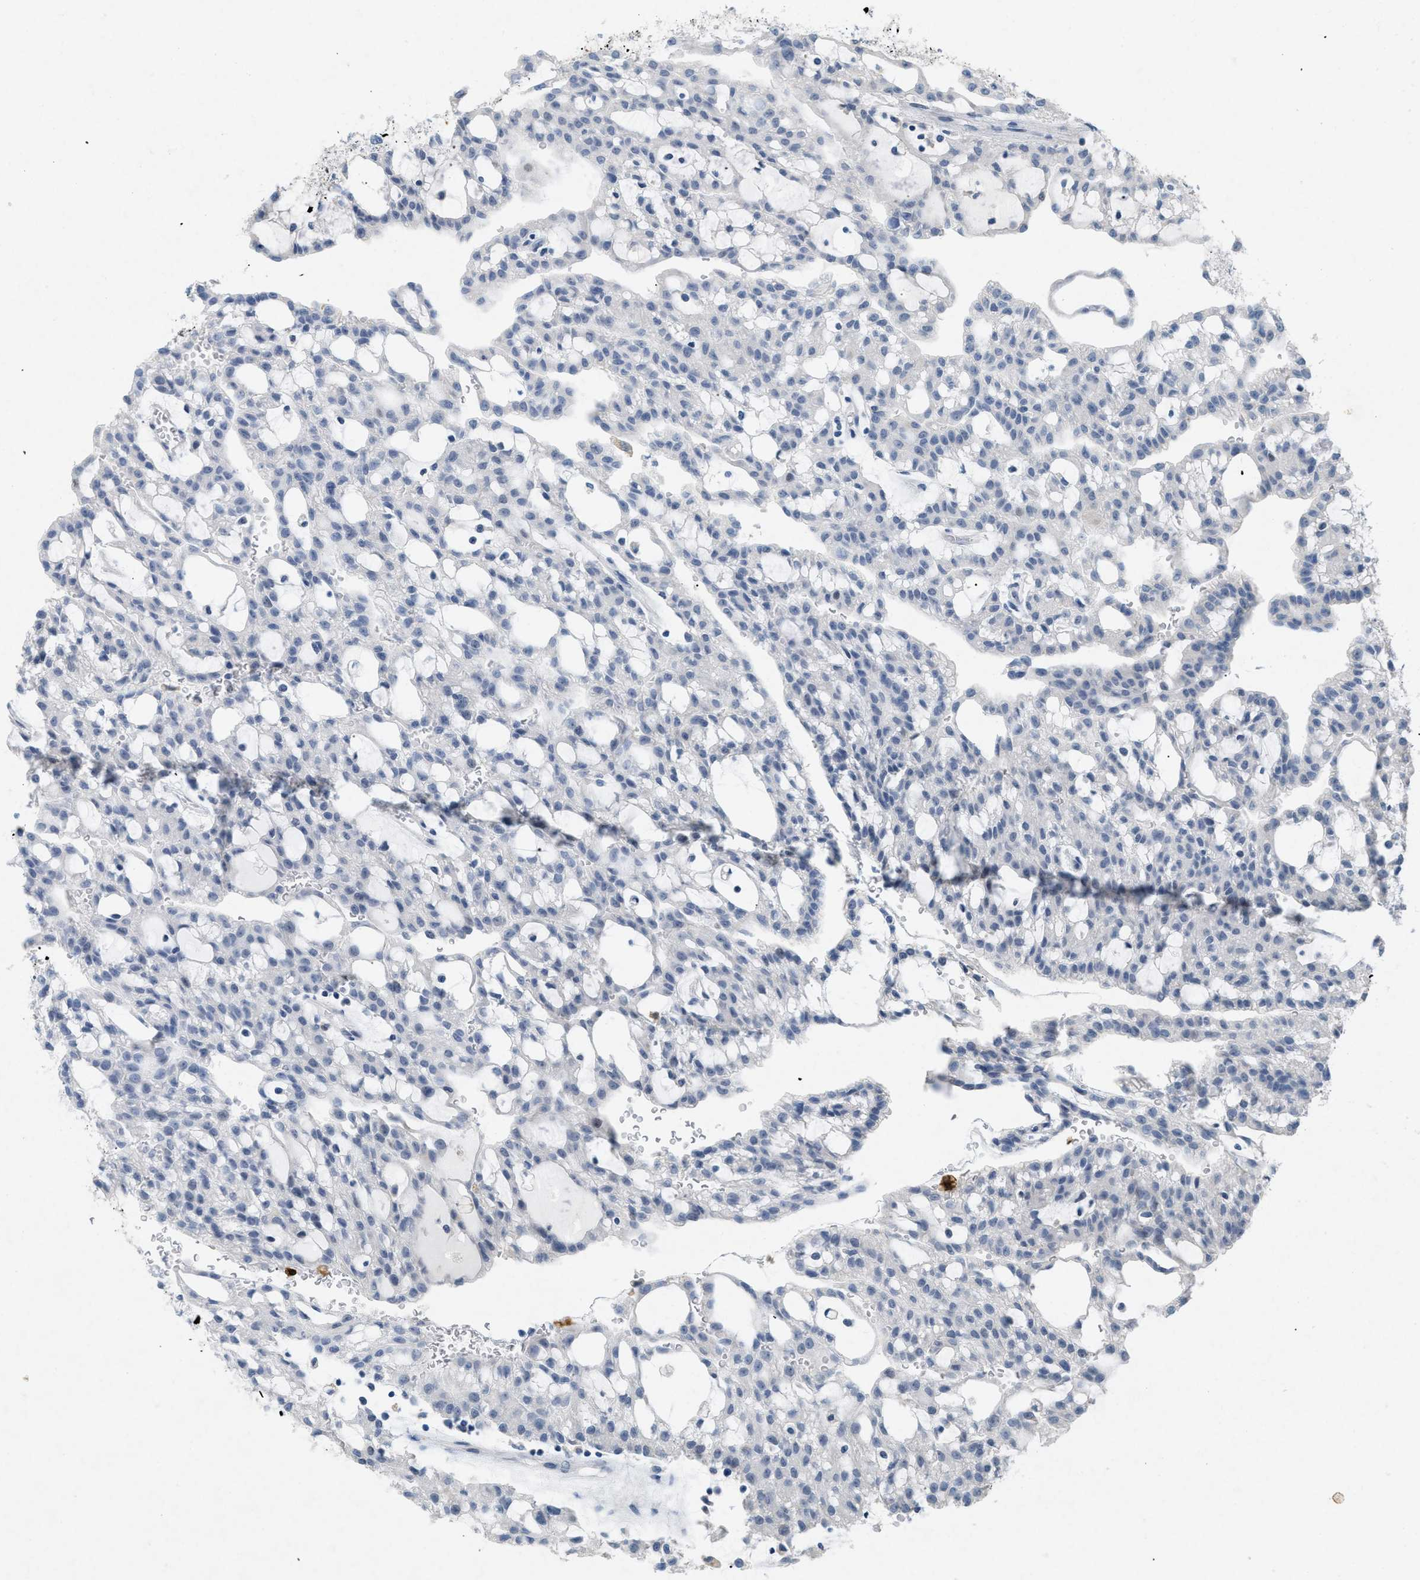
{"staining": {"intensity": "negative", "quantity": "none", "location": "none"}, "tissue": "renal cancer", "cell_type": "Tumor cells", "image_type": "cancer", "snomed": [{"axis": "morphology", "description": "Adenocarcinoma, NOS"}, {"axis": "topography", "description": "Kidney"}], "caption": "Immunohistochemistry (IHC) of renal cancer (adenocarcinoma) exhibits no staining in tumor cells. Nuclei are stained in blue.", "gene": "TASOR", "patient": {"sex": "male", "age": 63}}